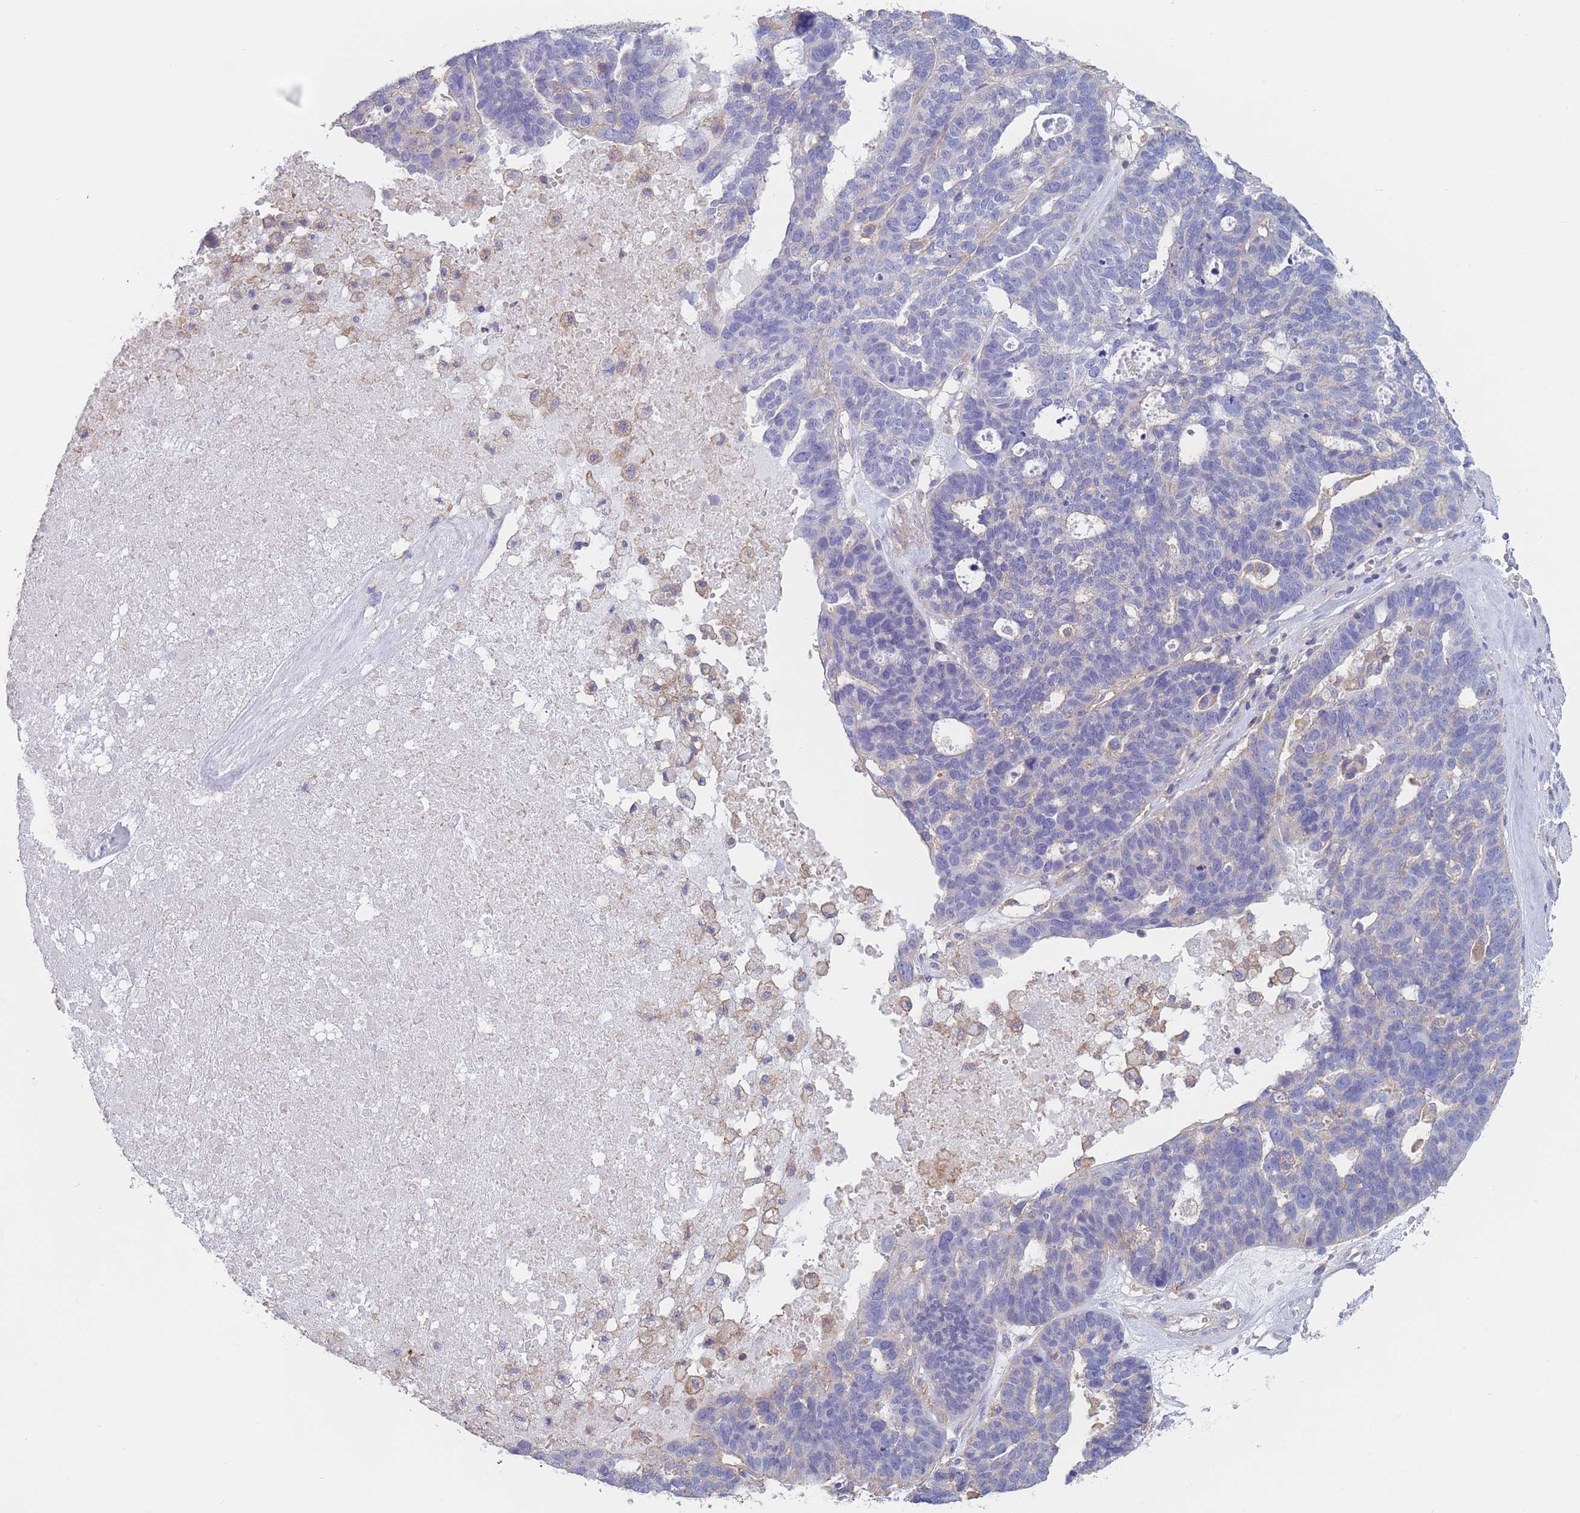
{"staining": {"intensity": "negative", "quantity": "none", "location": "none"}, "tissue": "ovarian cancer", "cell_type": "Tumor cells", "image_type": "cancer", "snomed": [{"axis": "morphology", "description": "Cystadenocarcinoma, serous, NOS"}, {"axis": "topography", "description": "Ovary"}], "caption": "The micrograph demonstrates no significant staining in tumor cells of ovarian cancer.", "gene": "ADH1A", "patient": {"sex": "female", "age": 59}}